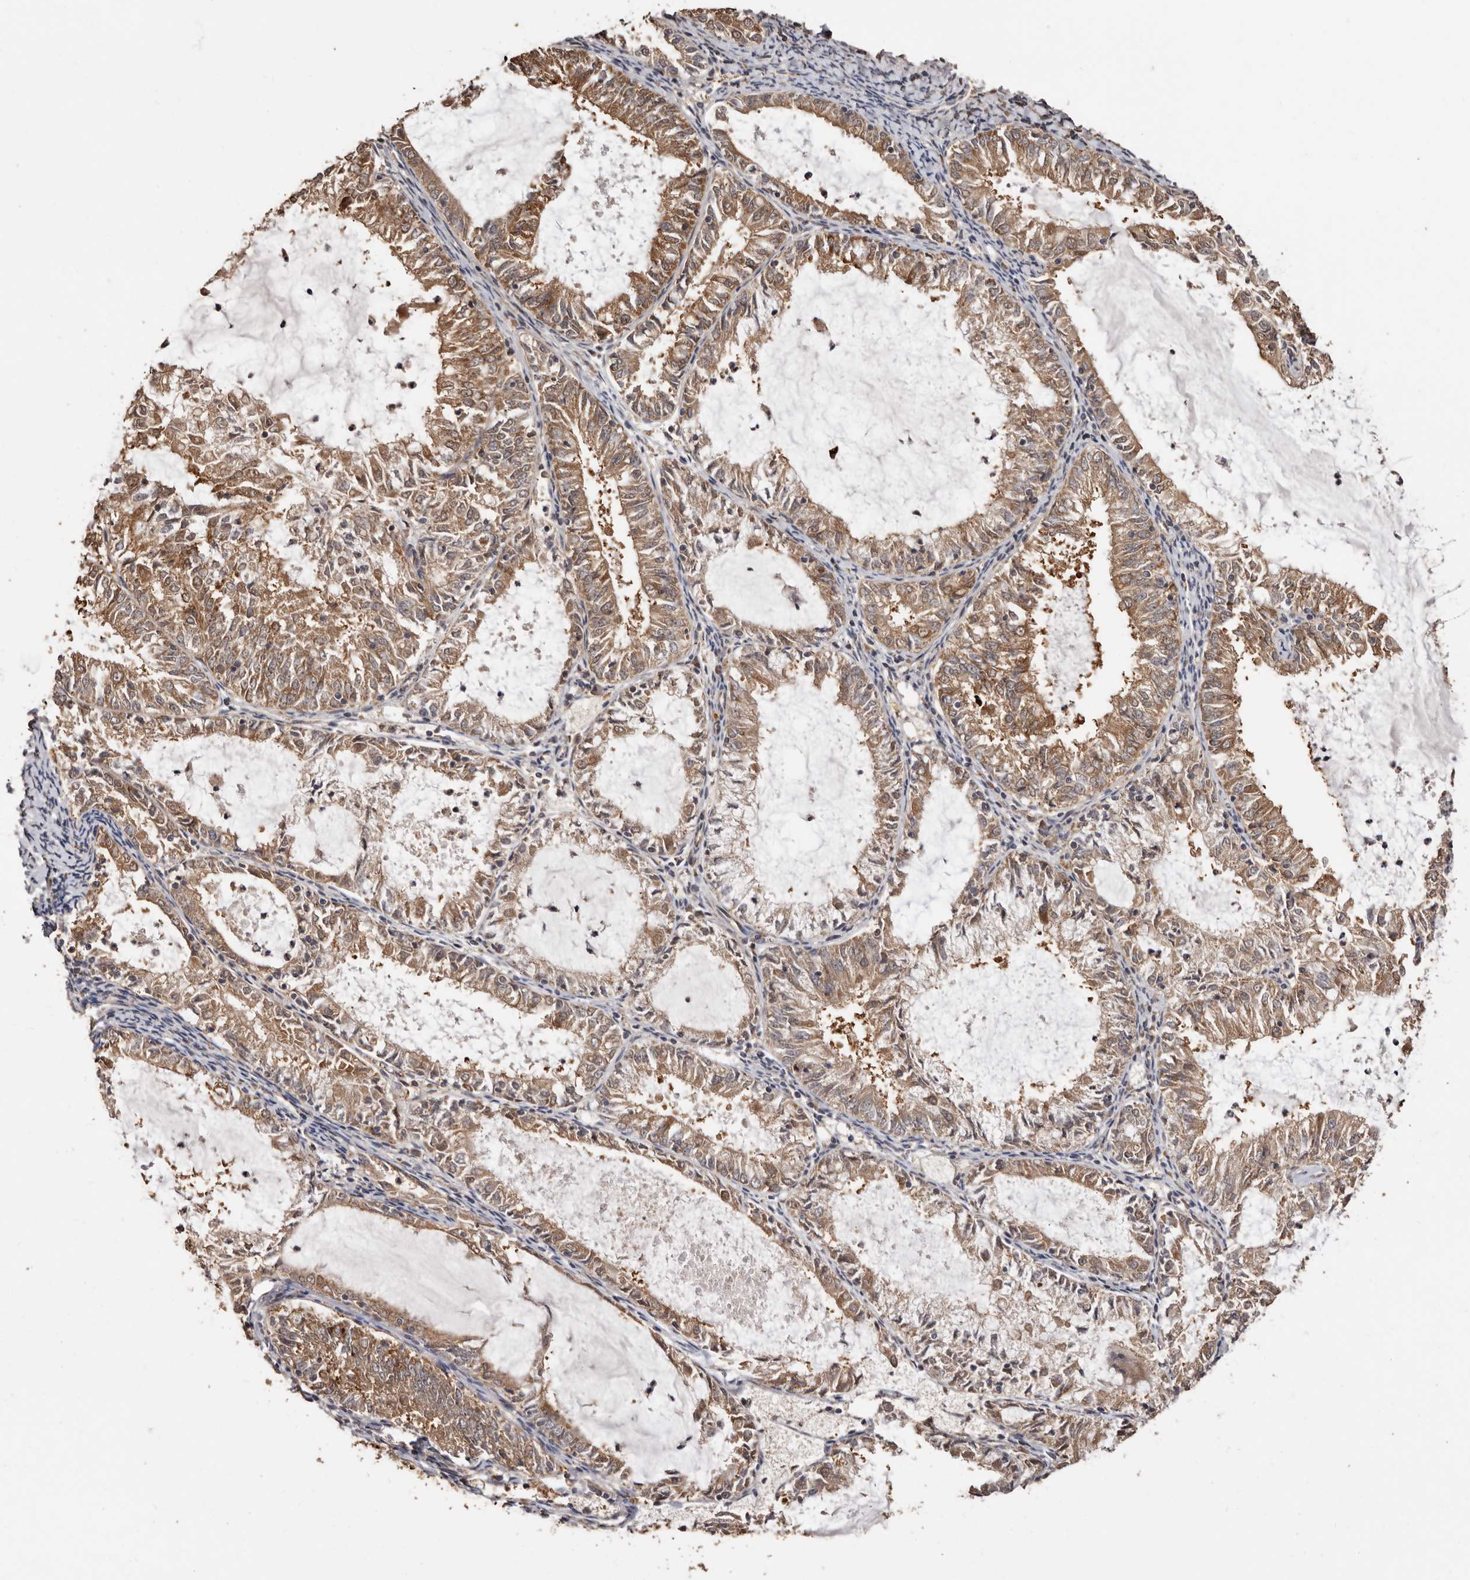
{"staining": {"intensity": "moderate", "quantity": ">75%", "location": "cytoplasmic/membranous"}, "tissue": "endometrial cancer", "cell_type": "Tumor cells", "image_type": "cancer", "snomed": [{"axis": "morphology", "description": "Adenocarcinoma, NOS"}, {"axis": "topography", "description": "Endometrium"}], "caption": "This is an image of IHC staining of endometrial cancer, which shows moderate expression in the cytoplasmic/membranous of tumor cells.", "gene": "COQ8B", "patient": {"sex": "female", "age": 57}}